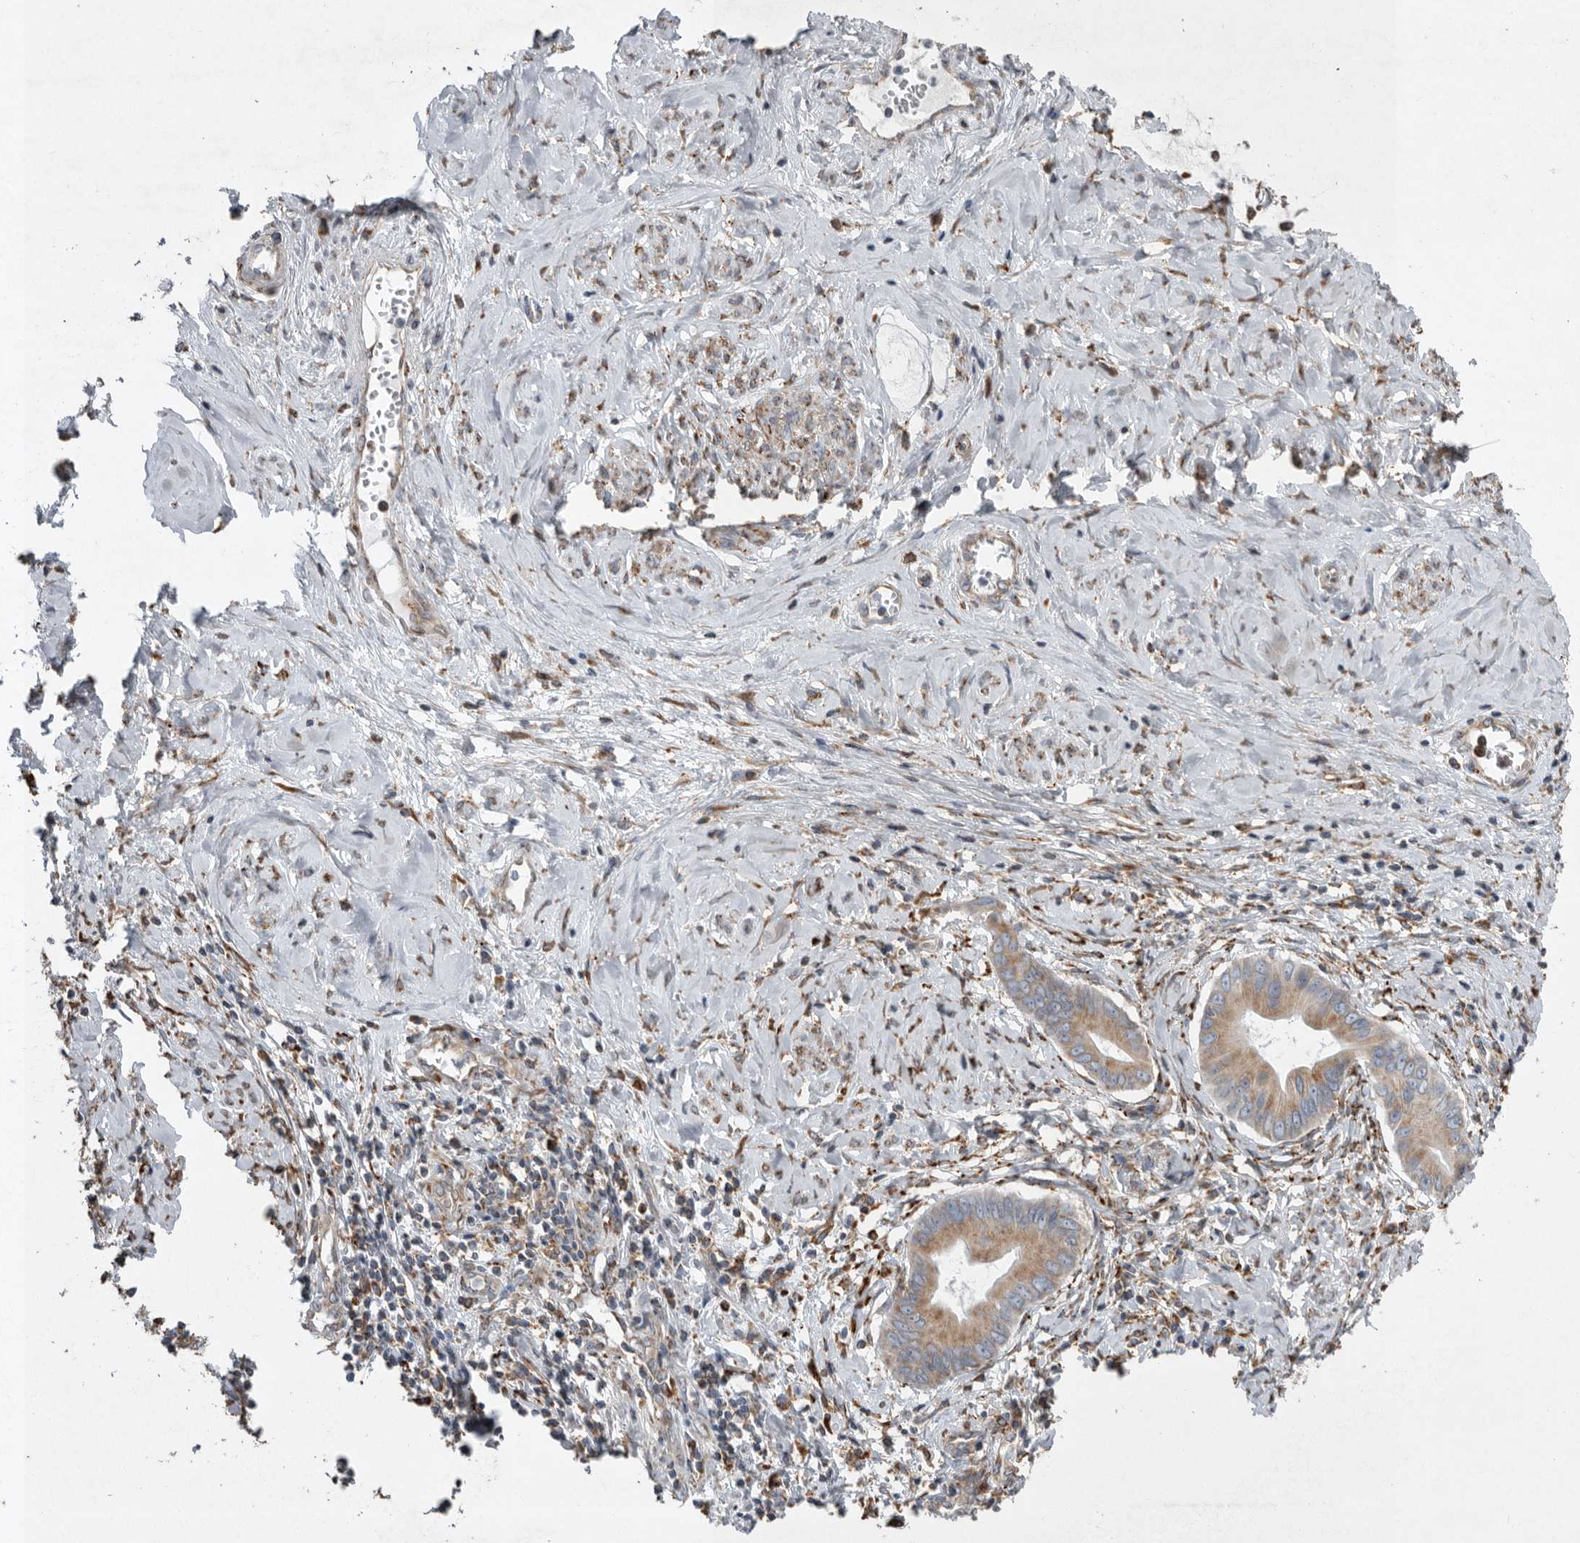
{"staining": {"intensity": "moderate", "quantity": ">75%", "location": "cytoplasmic/membranous"}, "tissue": "cervical cancer", "cell_type": "Tumor cells", "image_type": "cancer", "snomed": [{"axis": "morphology", "description": "Adenocarcinoma, NOS"}, {"axis": "topography", "description": "Cervix"}], "caption": "This photomicrograph shows cervical adenocarcinoma stained with immunohistochemistry (IHC) to label a protein in brown. The cytoplasmic/membranous of tumor cells show moderate positivity for the protein. Nuclei are counter-stained blue.", "gene": "GANAB", "patient": {"sex": "female", "age": 44}}